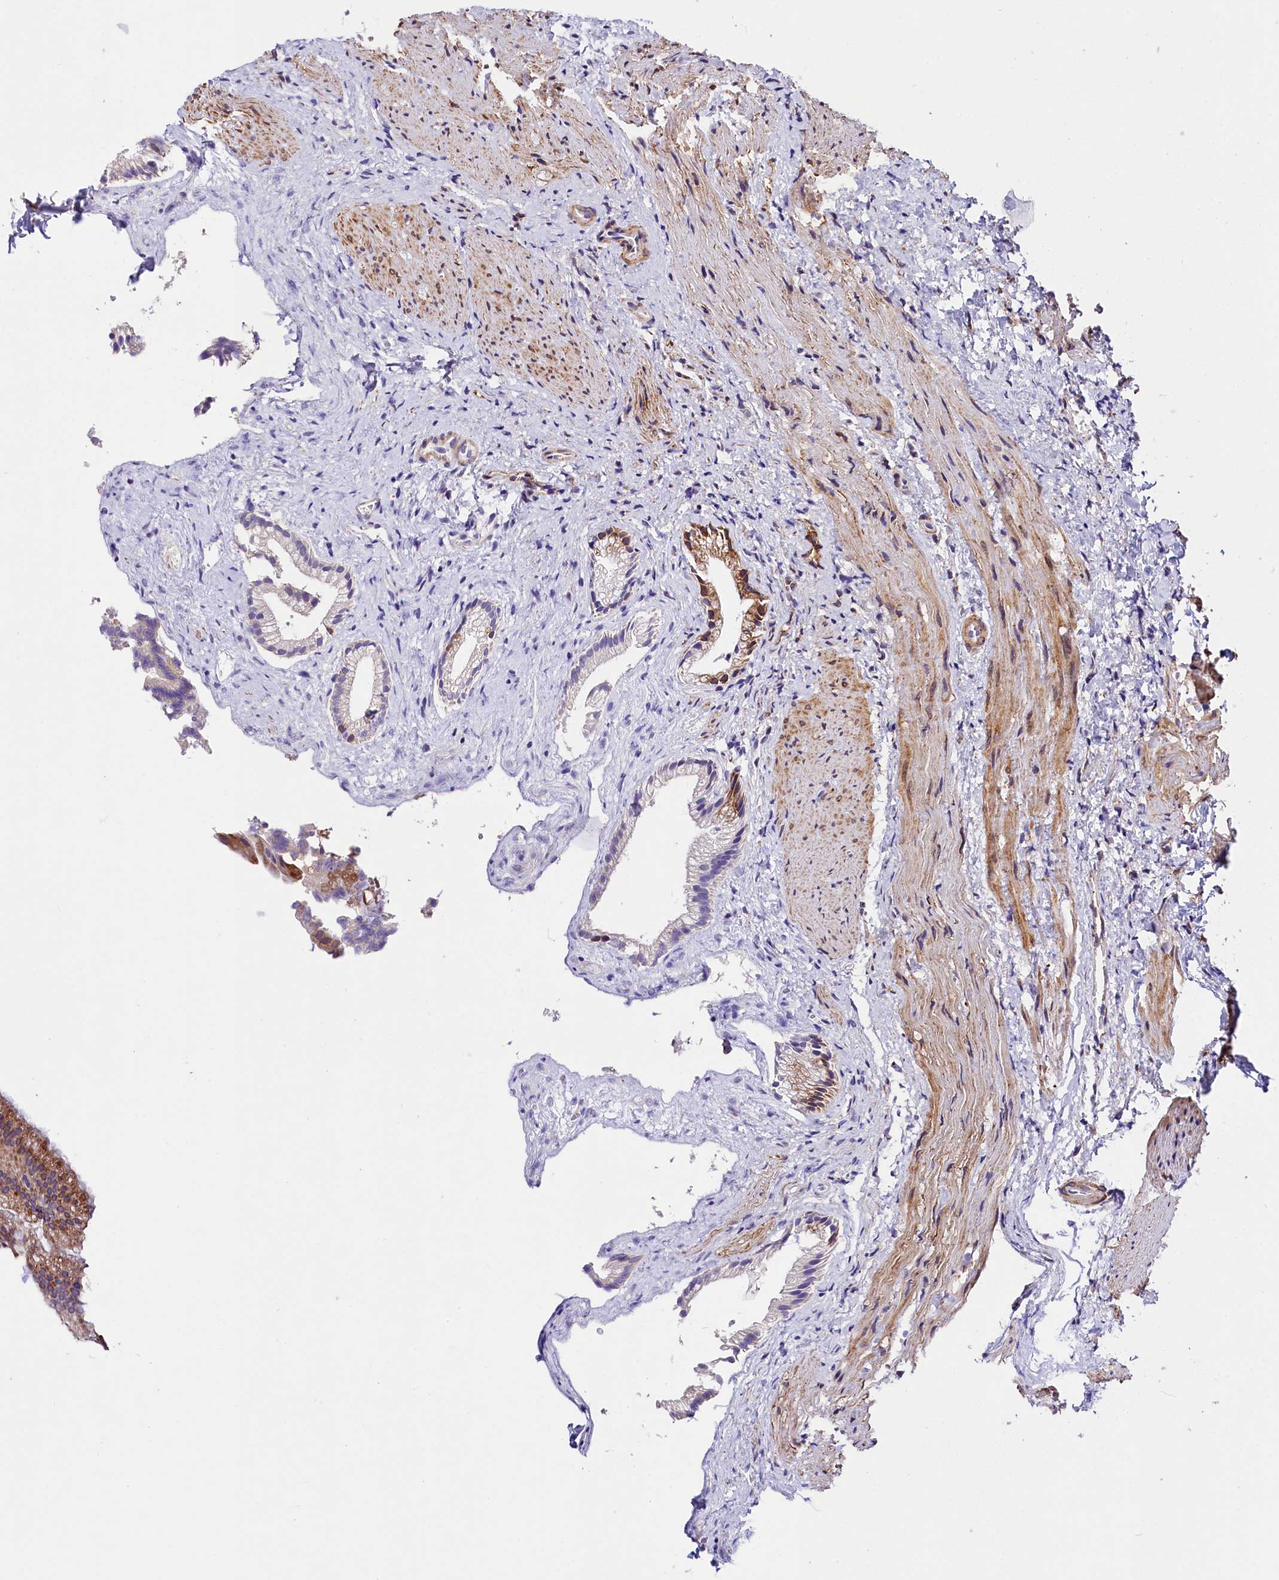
{"staining": {"intensity": "moderate", "quantity": "25%-75%", "location": "cytoplasmic/membranous"}, "tissue": "gallbladder", "cell_type": "Glandular cells", "image_type": "normal", "snomed": [{"axis": "morphology", "description": "Normal tissue, NOS"}, {"axis": "morphology", "description": "Inflammation, NOS"}, {"axis": "topography", "description": "Gallbladder"}], "caption": "Benign gallbladder demonstrates moderate cytoplasmic/membranous expression in about 25%-75% of glandular cells The protein of interest is shown in brown color, while the nuclei are stained blue..", "gene": "ITGA1", "patient": {"sex": "male", "age": 51}}